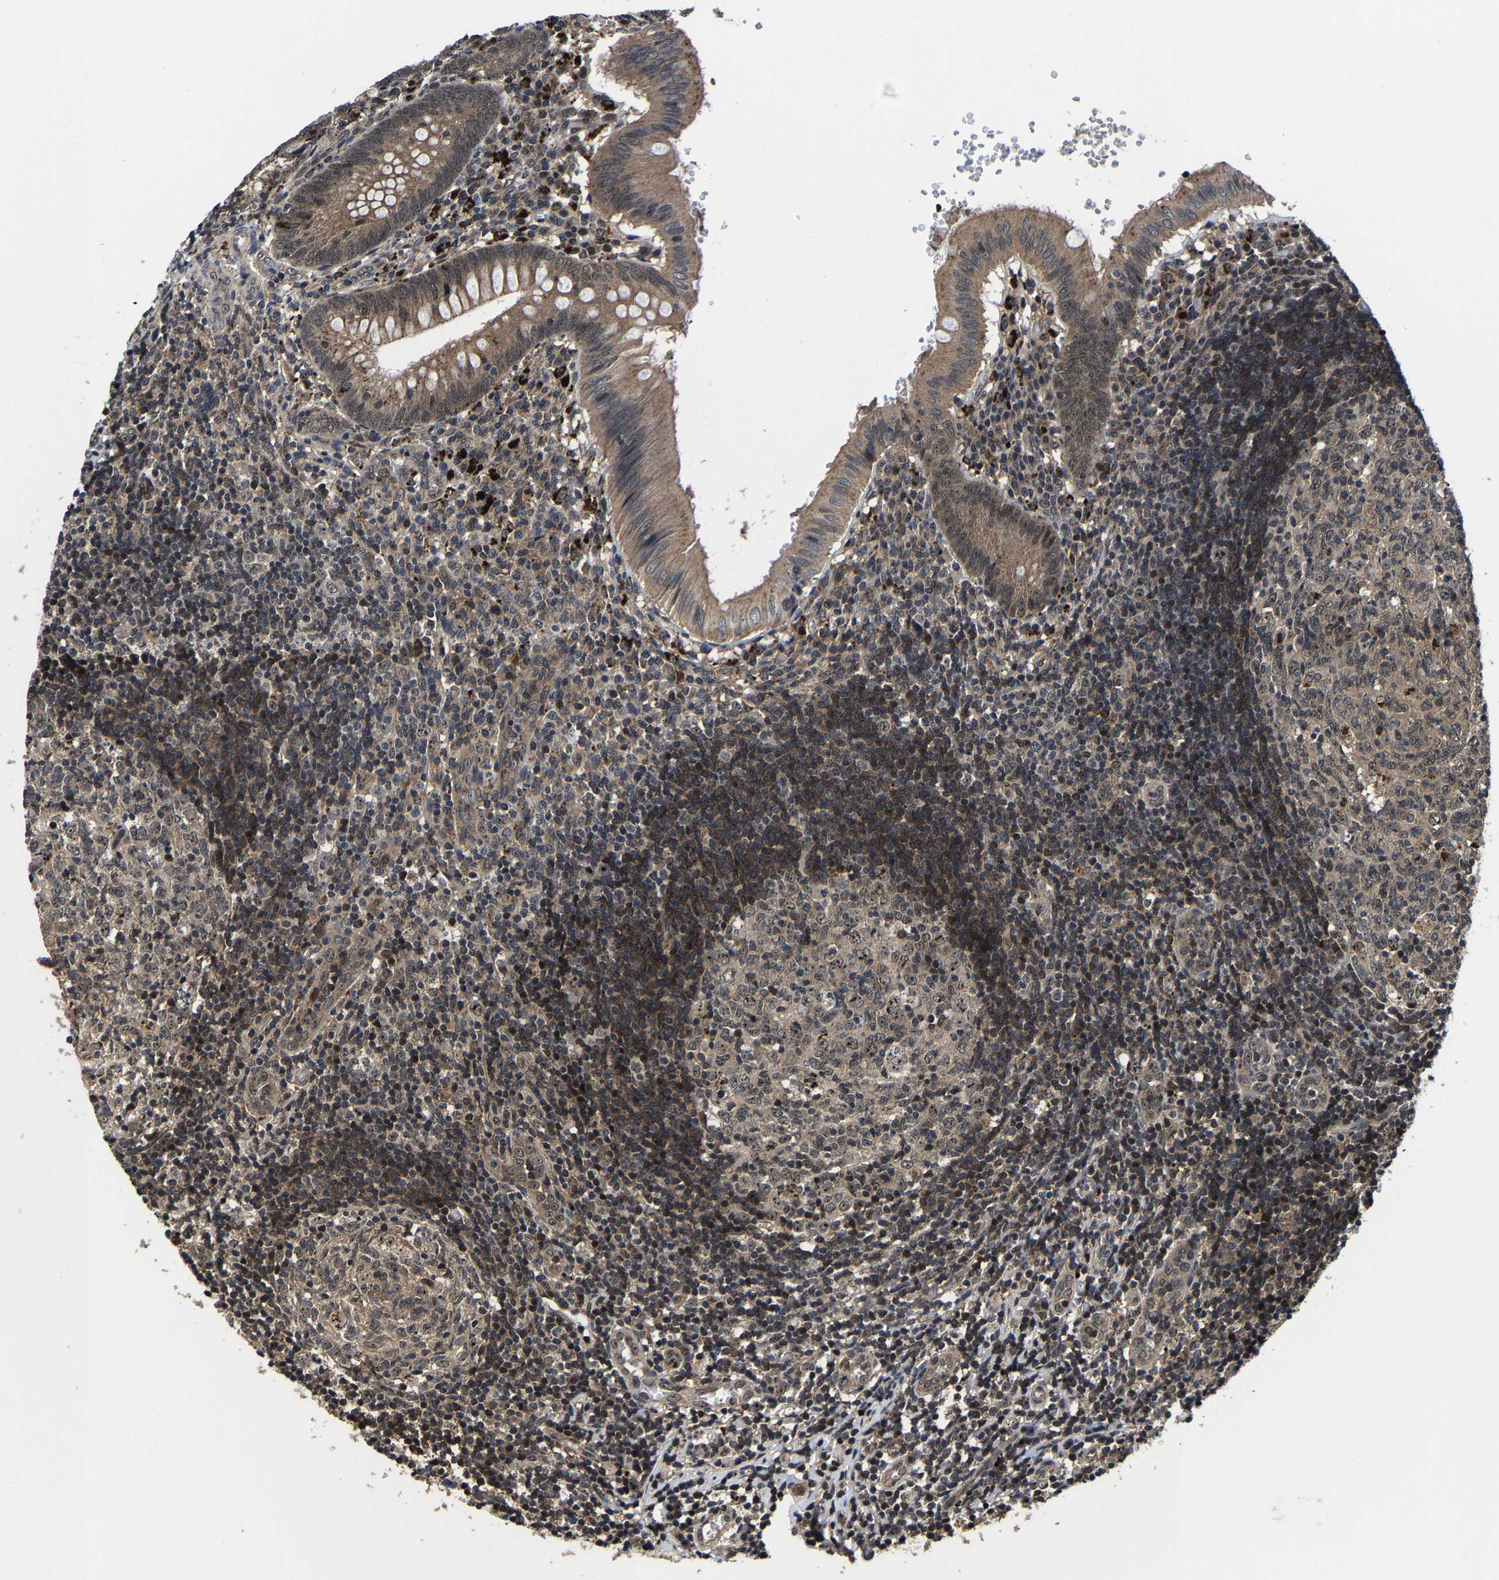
{"staining": {"intensity": "weak", "quantity": ">75%", "location": "cytoplasmic/membranous"}, "tissue": "appendix", "cell_type": "Glandular cells", "image_type": "normal", "snomed": [{"axis": "morphology", "description": "Normal tissue, NOS"}, {"axis": "topography", "description": "Appendix"}], "caption": "This histopathology image demonstrates normal appendix stained with immunohistochemistry (IHC) to label a protein in brown. The cytoplasmic/membranous of glandular cells show weak positivity for the protein. Nuclei are counter-stained blue.", "gene": "ZCCHC7", "patient": {"sex": "male", "age": 8}}